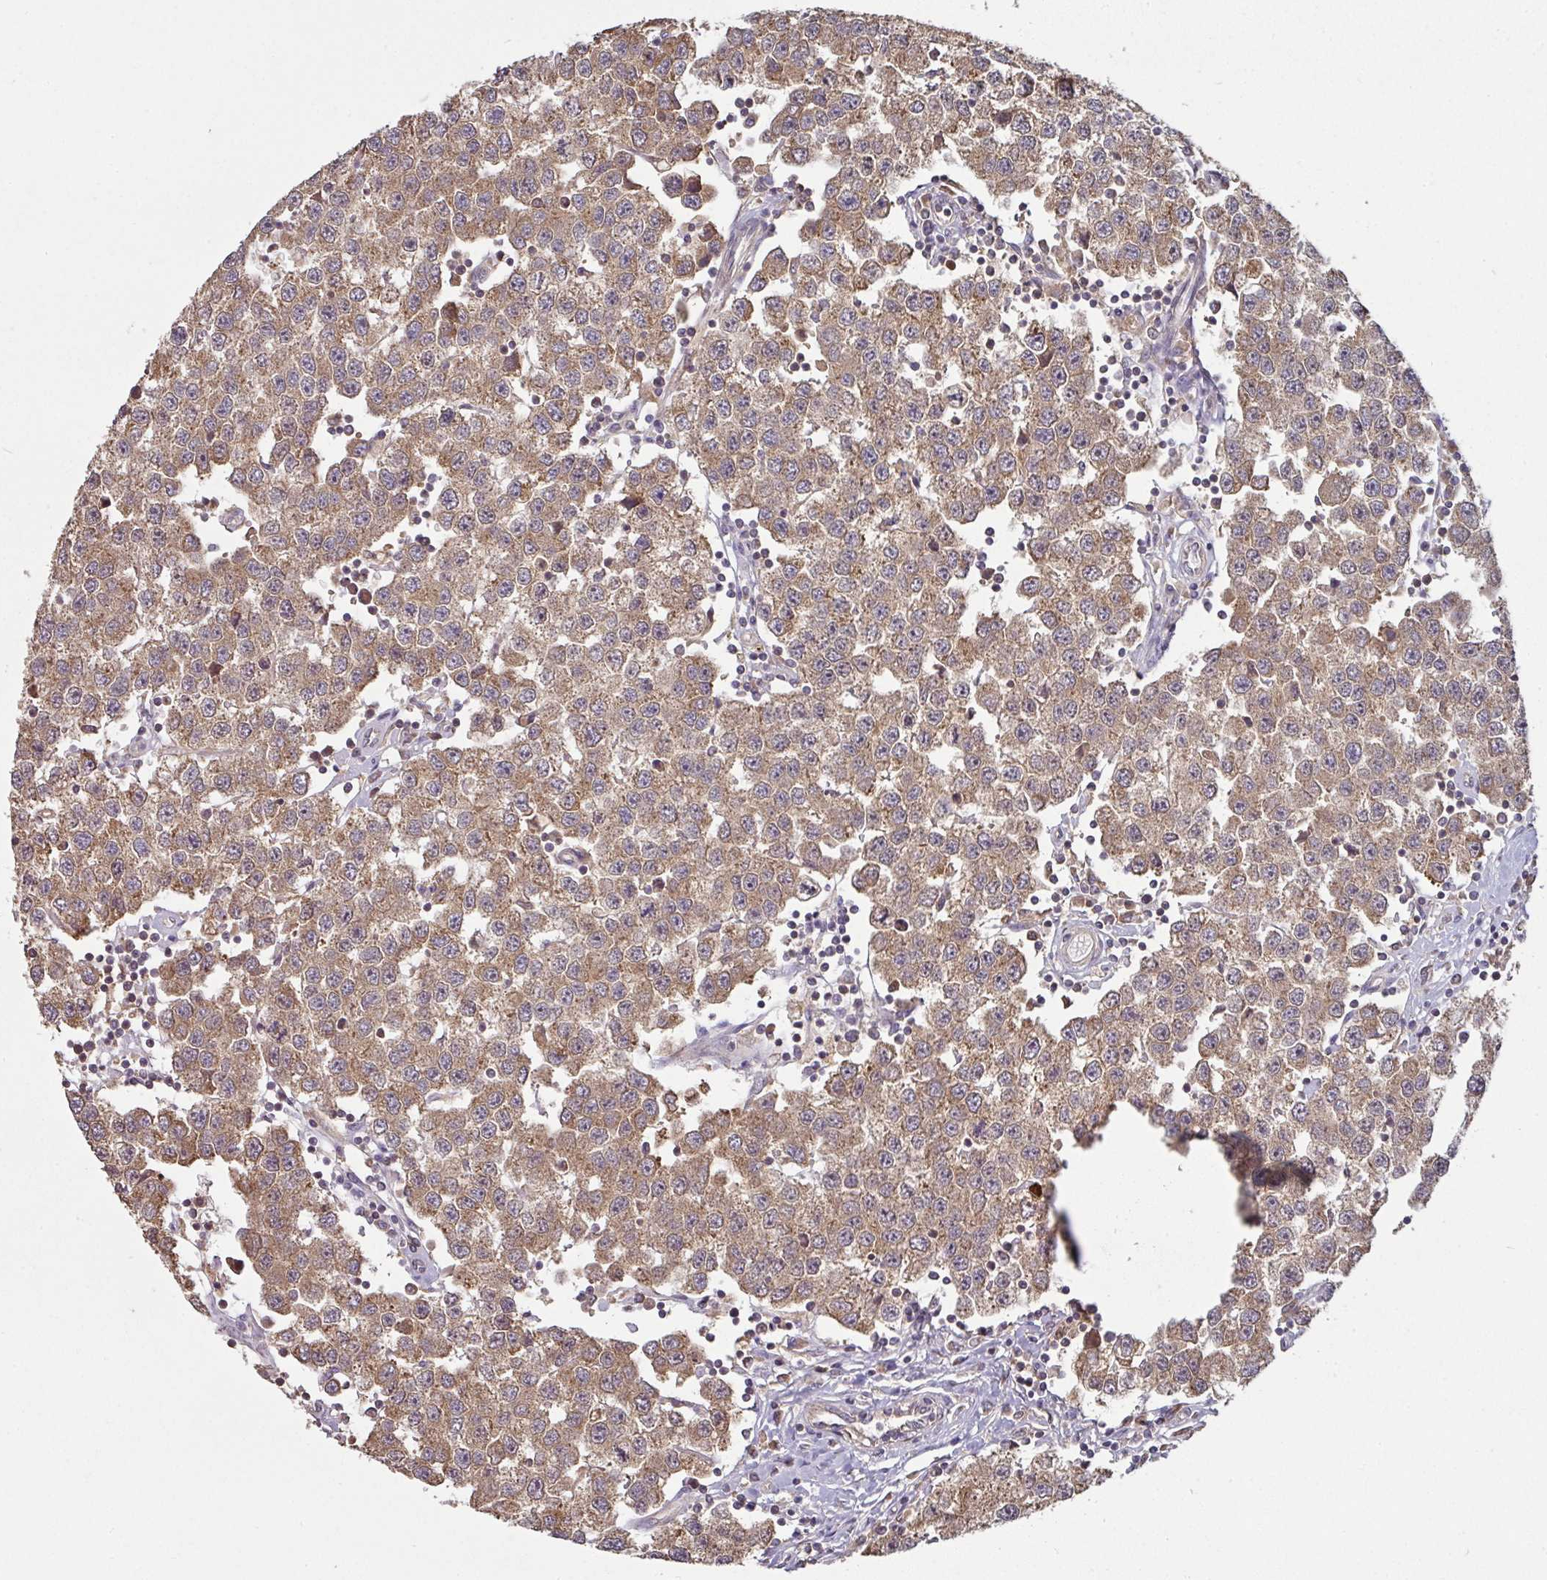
{"staining": {"intensity": "moderate", "quantity": ">75%", "location": "cytoplasmic/membranous"}, "tissue": "testis cancer", "cell_type": "Tumor cells", "image_type": "cancer", "snomed": [{"axis": "morphology", "description": "Seminoma, NOS"}, {"axis": "topography", "description": "Testis"}], "caption": "The immunohistochemical stain labels moderate cytoplasmic/membranous staining in tumor cells of testis cancer (seminoma) tissue. (Brightfield microscopy of DAB IHC at high magnification).", "gene": "SIK1", "patient": {"sex": "male", "age": 34}}